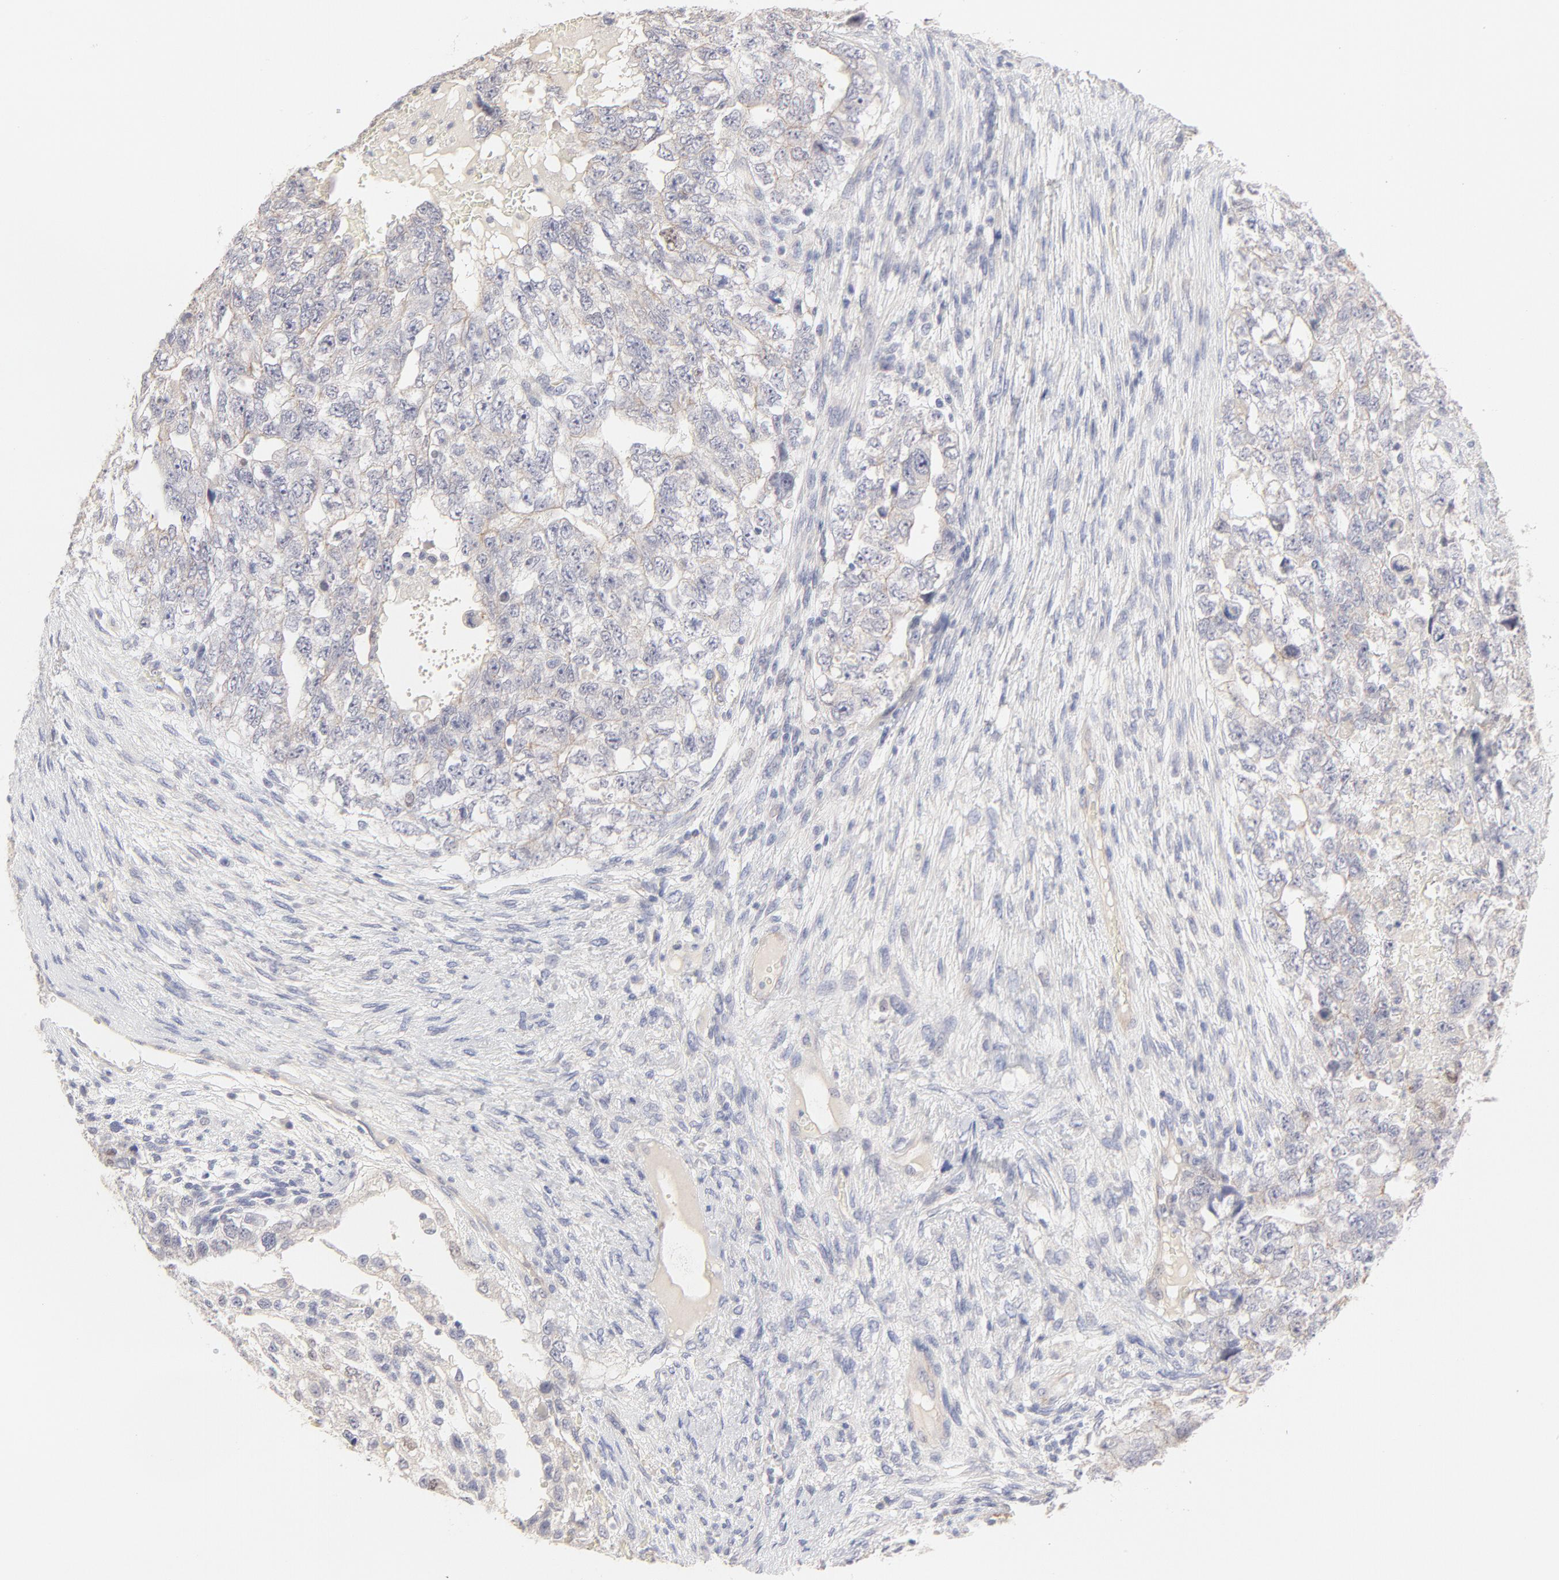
{"staining": {"intensity": "negative", "quantity": "none", "location": "none"}, "tissue": "testis cancer", "cell_type": "Tumor cells", "image_type": "cancer", "snomed": [{"axis": "morphology", "description": "Carcinoma, Embryonal, NOS"}, {"axis": "topography", "description": "Testis"}], "caption": "Testis cancer stained for a protein using immunohistochemistry shows no staining tumor cells.", "gene": "ELF3", "patient": {"sex": "male", "age": 36}}